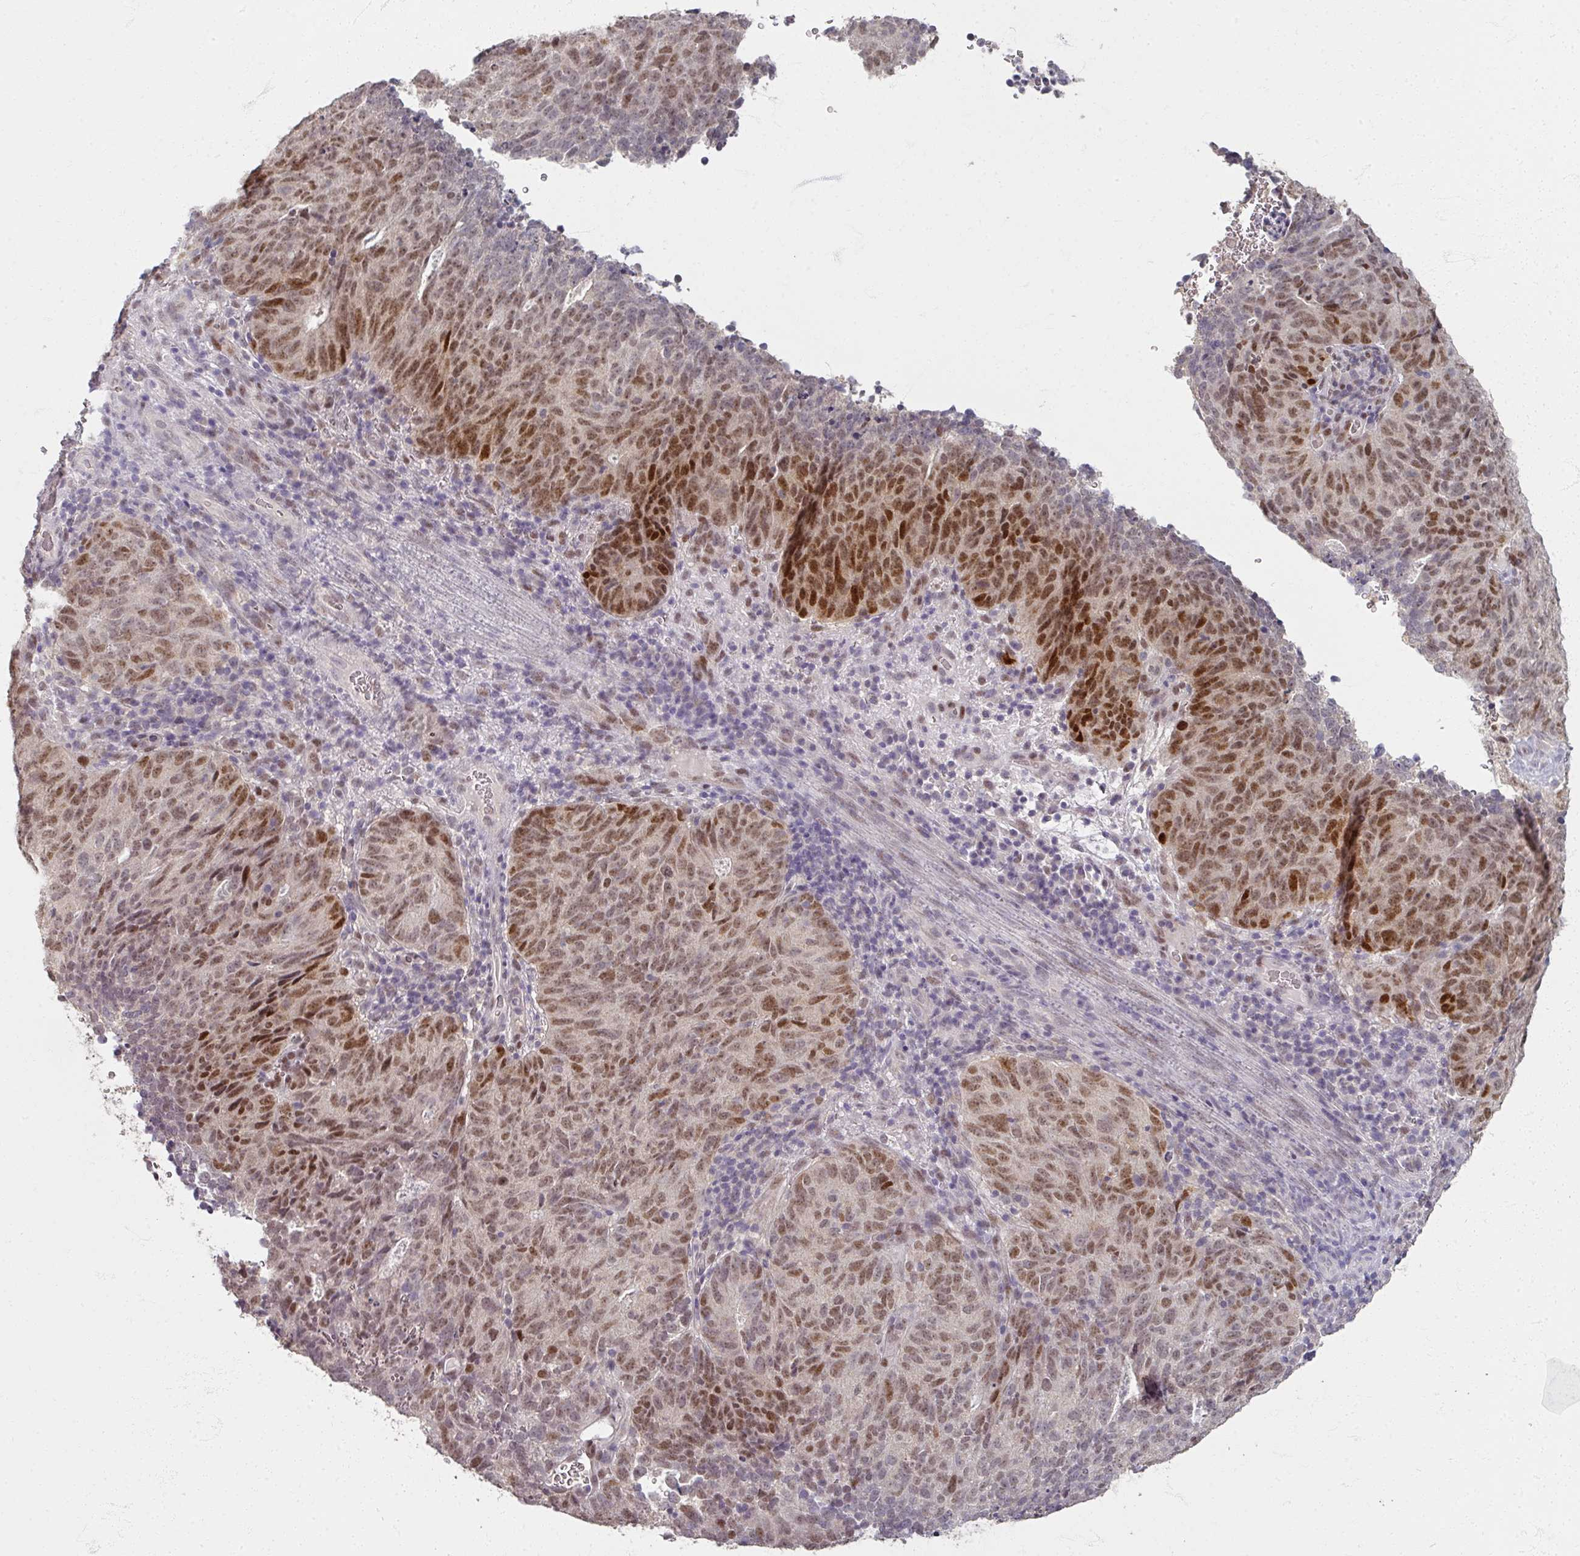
{"staining": {"intensity": "moderate", "quantity": ">75%", "location": "nuclear"}, "tissue": "cervical cancer", "cell_type": "Tumor cells", "image_type": "cancer", "snomed": [{"axis": "morphology", "description": "Adenocarcinoma, NOS"}, {"axis": "topography", "description": "Cervix"}], "caption": "Immunohistochemistry (DAB (3,3'-diaminobenzidine)) staining of human cervical cancer exhibits moderate nuclear protein staining in about >75% of tumor cells.", "gene": "SOX11", "patient": {"sex": "female", "age": 38}}